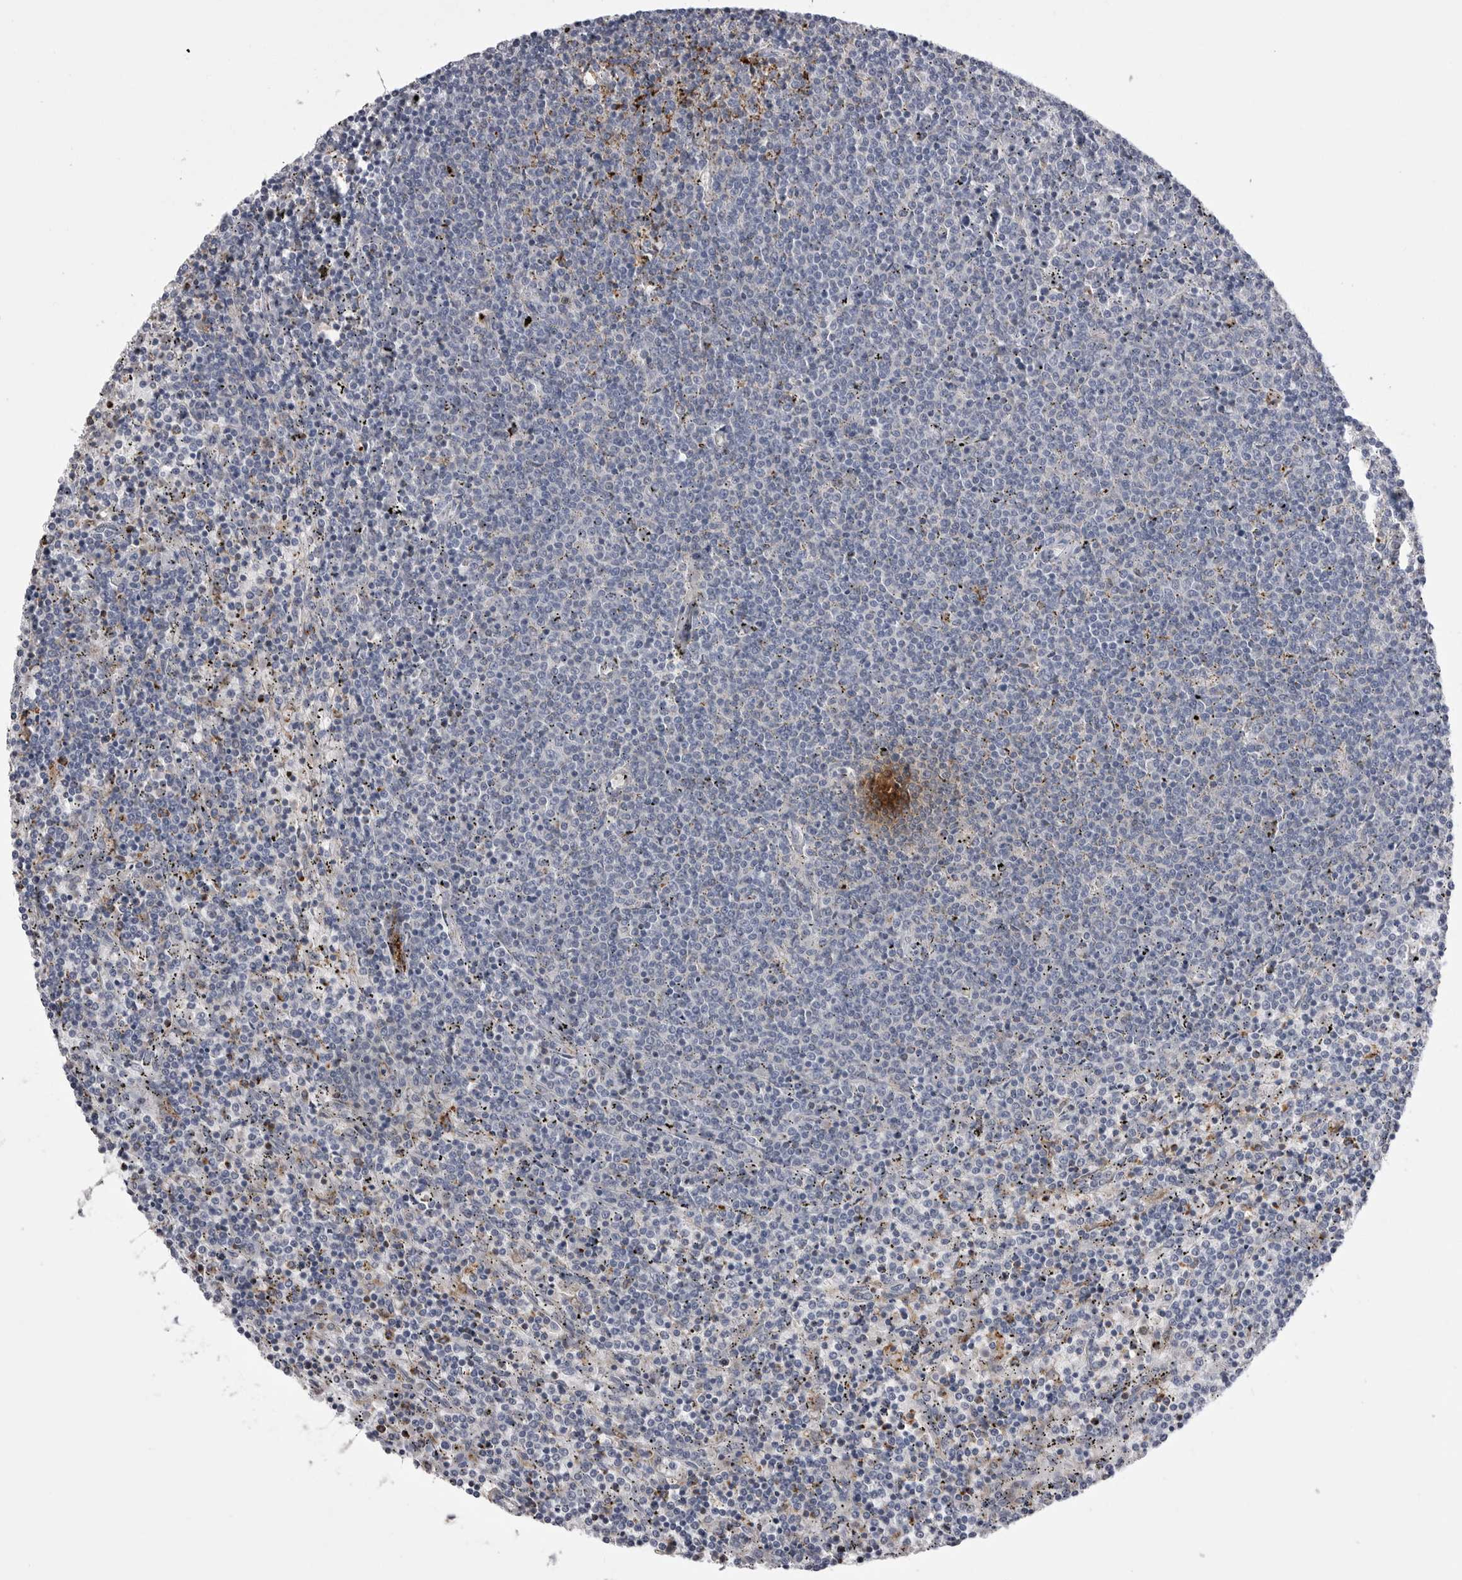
{"staining": {"intensity": "negative", "quantity": "none", "location": "none"}, "tissue": "lymphoma", "cell_type": "Tumor cells", "image_type": "cancer", "snomed": [{"axis": "morphology", "description": "Malignant lymphoma, non-Hodgkin's type, Low grade"}, {"axis": "topography", "description": "Spleen"}], "caption": "Image shows no protein staining in tumor cells of lymphoma tissue. (DAB (3,3'-diaminobenzidine) immunohistochemistry, high magnification).", "gene": "PSPN", "patient": {"sex": "female", "age": 50}}